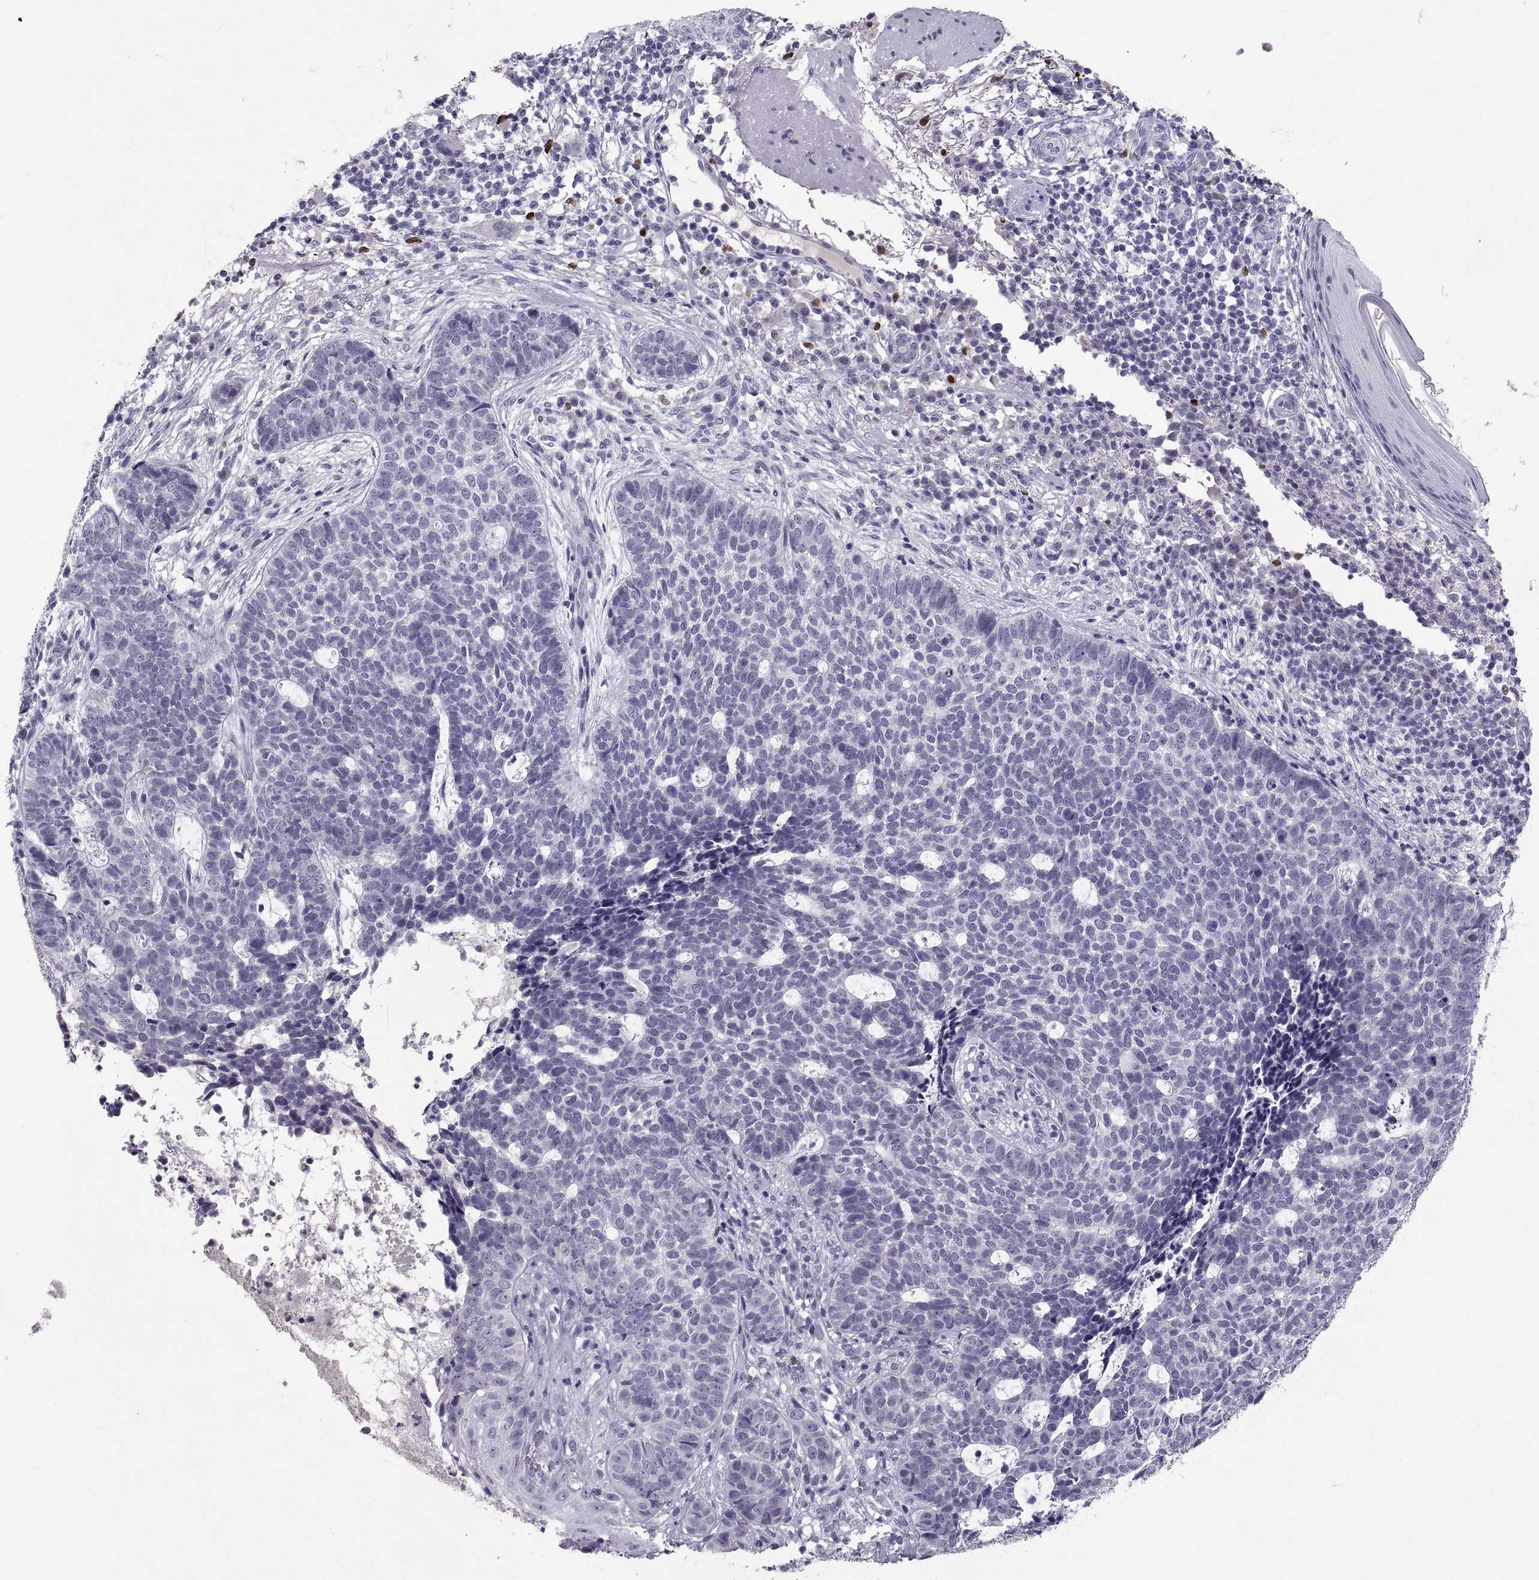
{"staining": {"intensity": "negative", "quantity": "none", "location": "none"}, "tissue": "skin cancer", "cell_type": "Tumor cells", "image_type": "cancer", "snomed": [{"axis": "morphology", "description": "Basal cell carcinoma"}, {"axis": "topography", "description": "Skin"}], "caption": "This is an IHC histopathology image of basal cell carcinoma (skin). There is no positivity in tumor cells.", "gene": "SOX21", "patient": {"sex": "female", "age": 69}}